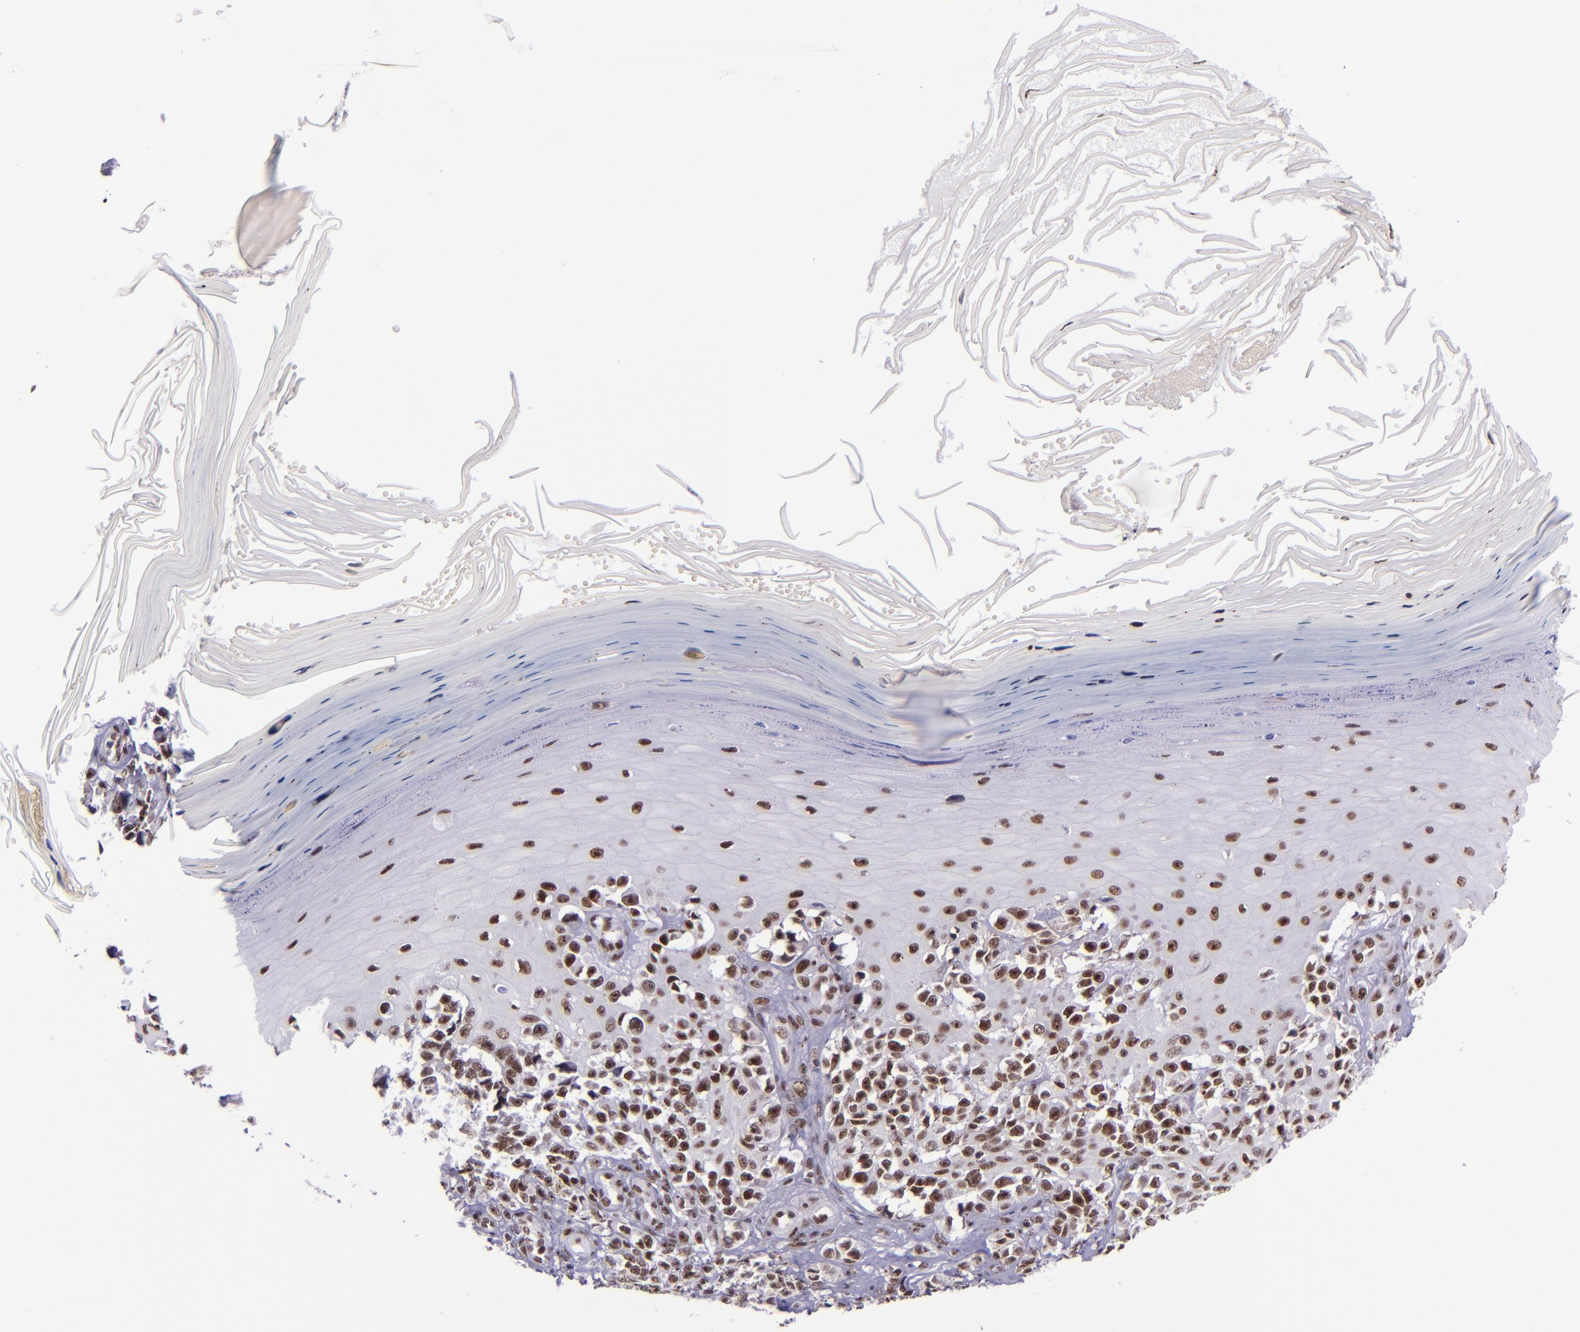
{"staining": {"intensity": "moderate", "quantity": ">75%", "location": "nuclear"}, "tissue": "melanoma", "cell_type": "Tumor cells", "image_type": "cancer", "snomed": [{"axis": "morphology", "description": "Malignant melanoma, NOS"}, {"axis": "topography", "description": "Skin"}], "caption": "Immunohistochemical staining of human malignant melanoma demonstrates medium levels of moderate nuclear positivity in approximately >75% of tumor cells.", "gene": "GPKOW", "patient": {"sex": "female", "age": 82}}